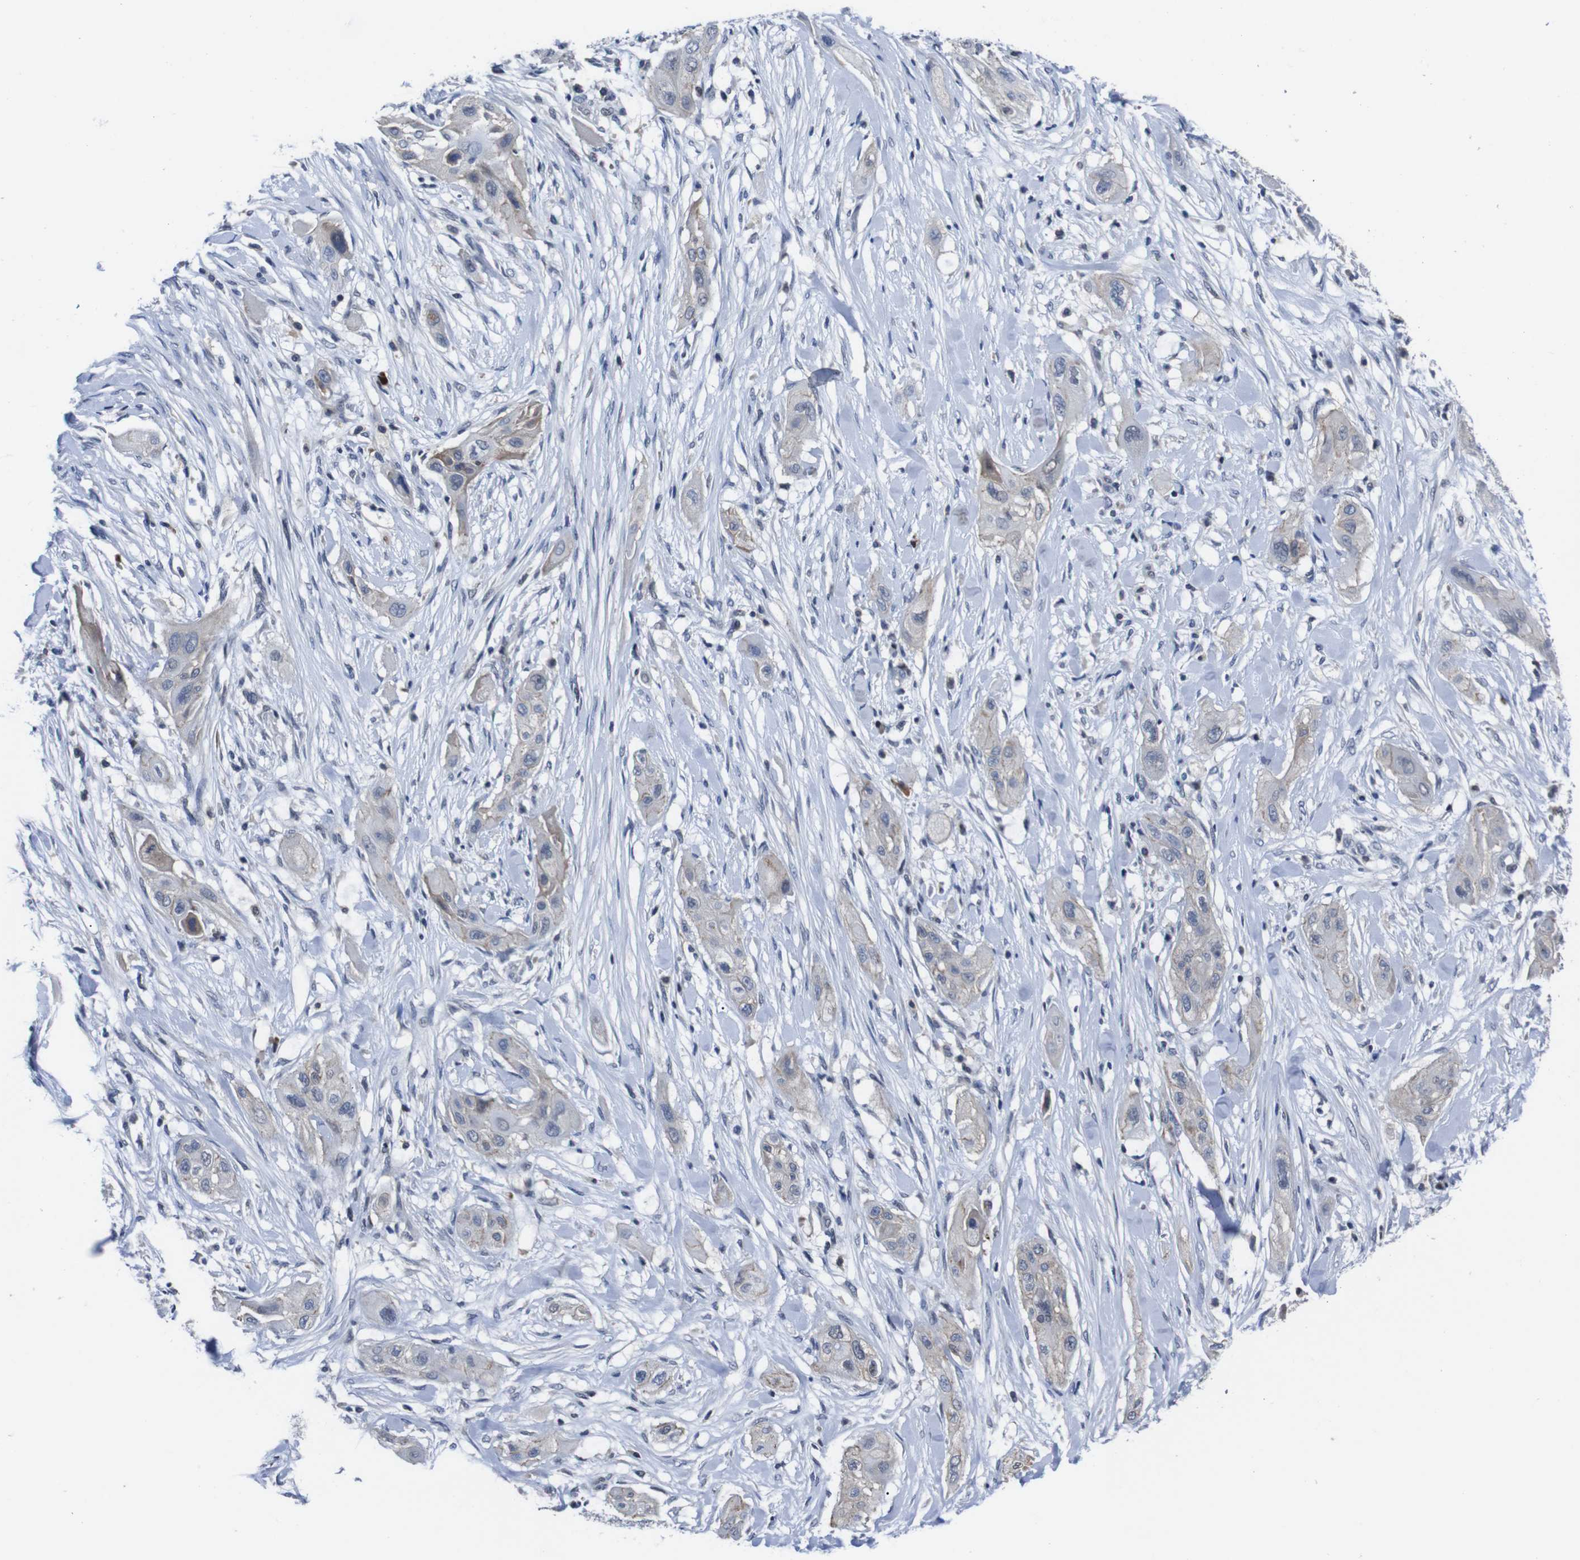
{"staining": {"intensity": "weak", "quantity": "<25%", "location": "cytoplasmic/membranous"}, "tissue": "lung cancer", "cell_type": "Tumor cells", "image_type": "cancer", "snomed": [{"axis": "morphology", "description": "Squamous cell carcinoma, NOS"}, {"axis": "topography", "description": "Lung"}], "caption": "This is a photomicrograph of immunohistochemistry (IHC) staining of squamous cell carcinoma (lung), which shows no expression in tumor cells.", "gene": "SEMA4B", "patient": {"sex": "female", "age": 47}}